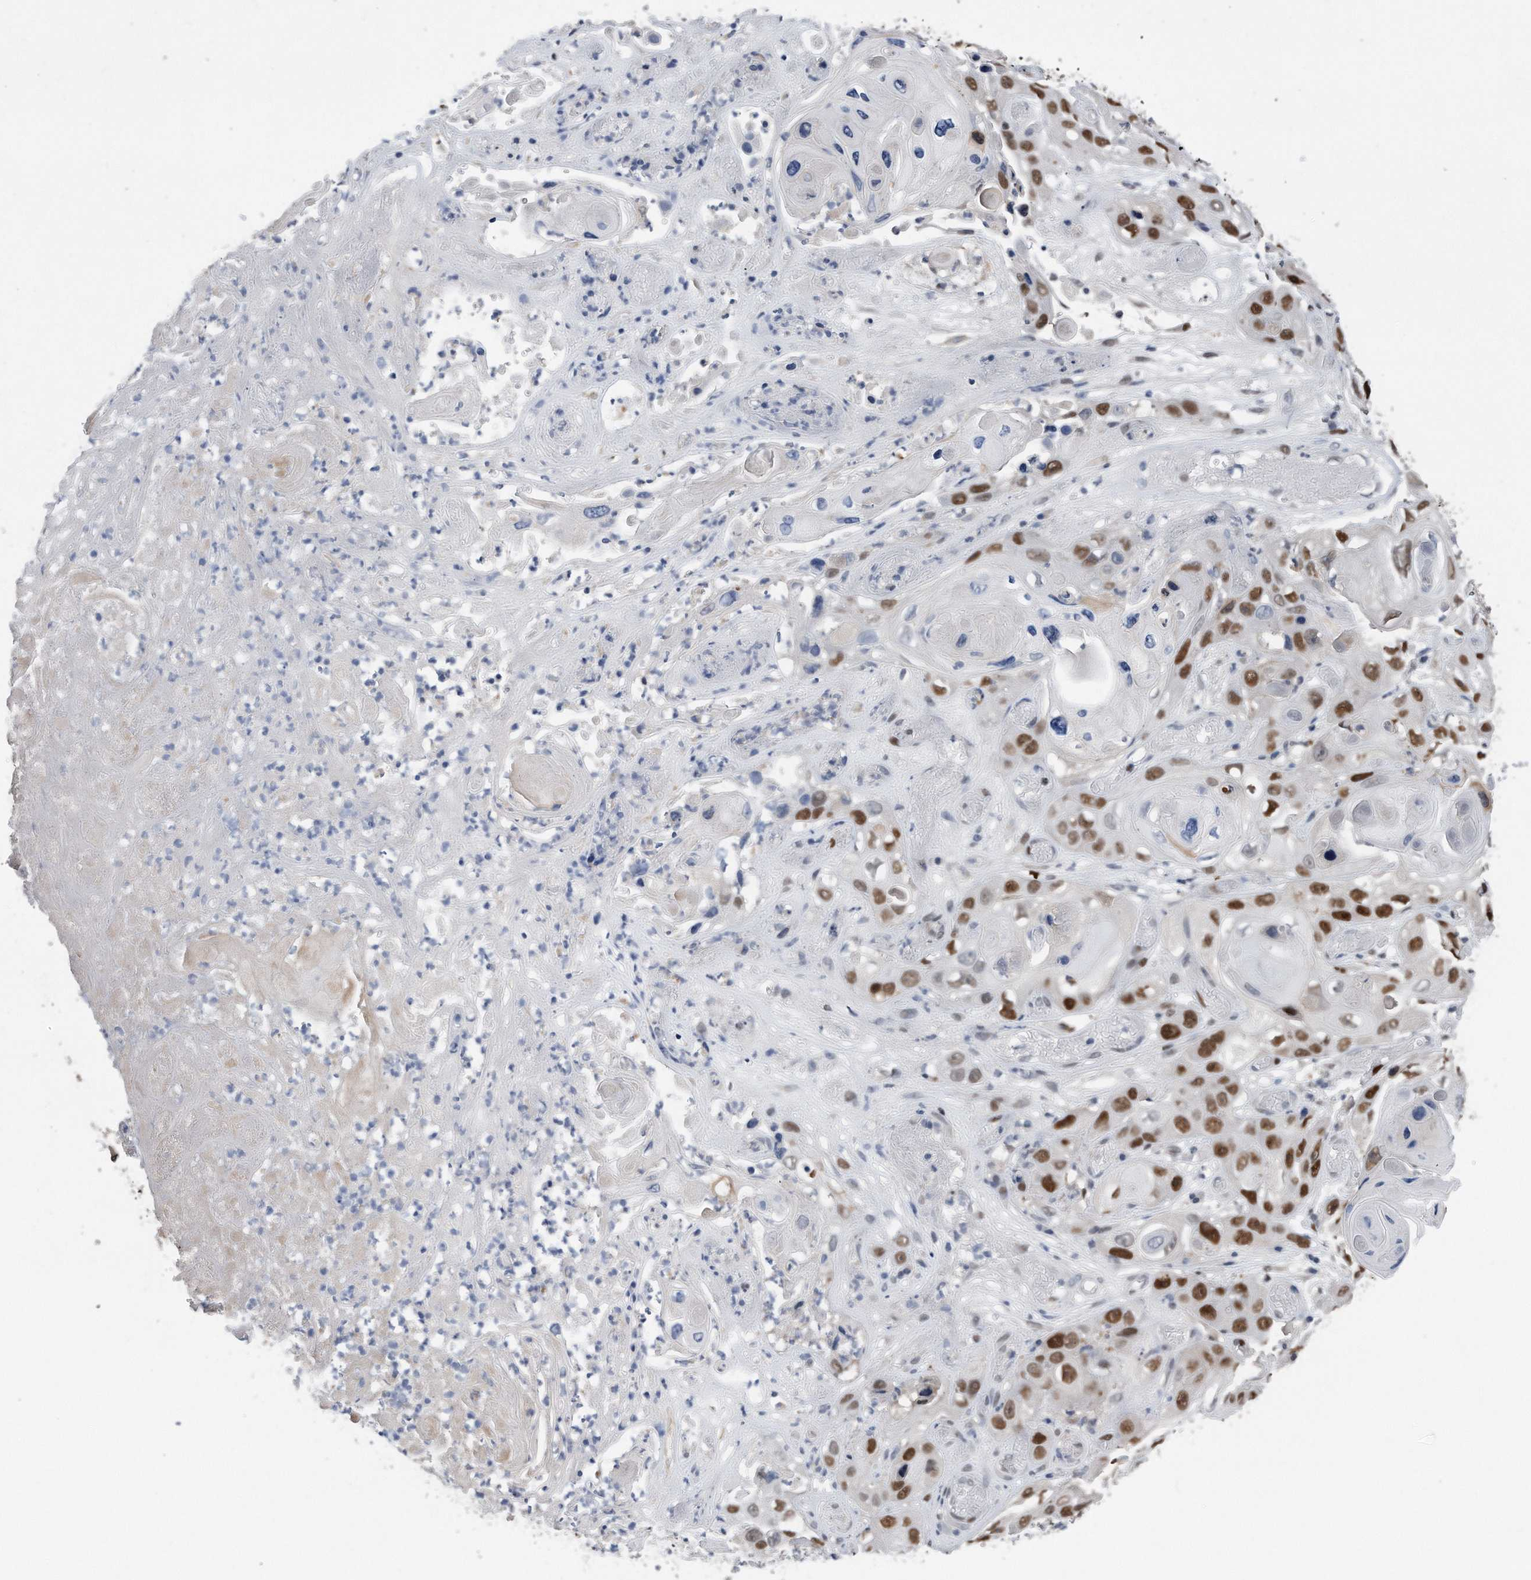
{"staining": {"intensity": "strong", "quantity": "25%-75%", "location": "nuclear"}, "tissue": "skin cancer", "cell_type": "Tumor cells", "image_type": "cancer", "snomed": [{"axis": "morphology", "description": "Squamous cell carcinoma, NOS"}, {"axis": "topography", "description": "Skin"}], "caption": "Protein staining demonstrates strong nuclear staining in about 25%-75% of tumor cells in squamous cell carcinoma (skin).", "gene": "PCNA", "patient": {"sex": "male", "age": 55}}